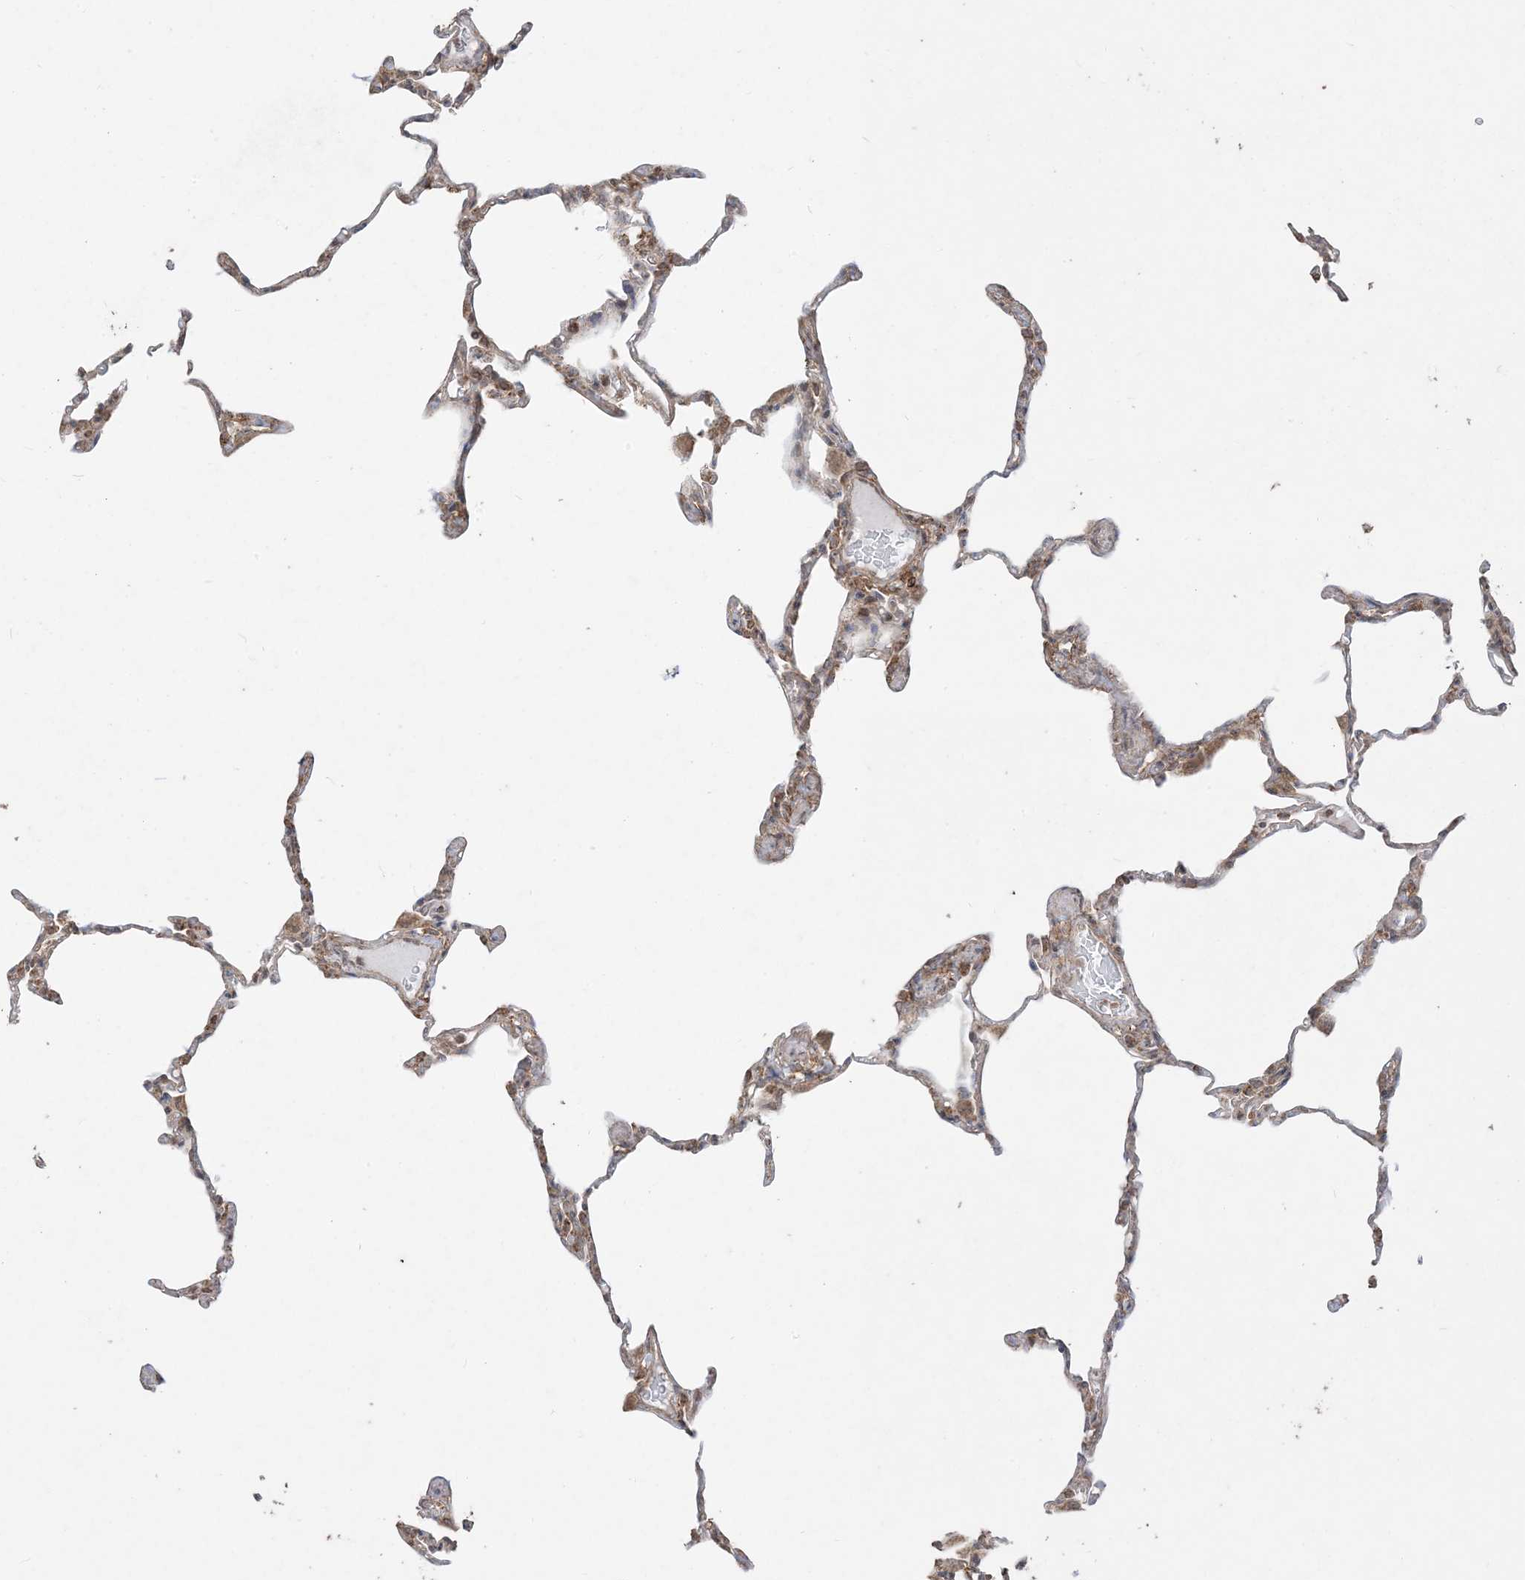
{"staining": {"intensity": "weak", "quantity": ">75%", "location": "cytoplasmic/membranous"}, "tissue": "lung", "cell_type": "Alveolar cells", "image_type": "normal", "snomed": [{"axis": "morphology", "description": "Normal tissue, NOS"}, {"axis": "topography", "description": "Lung"}], "caption": "Protein staining displays weak cytoplasmic/membranous expression in approximately >75% of alveolar cells in benign lung.", "gene": "SIRT3", "patient": {"sex": "male", "age": 20}}